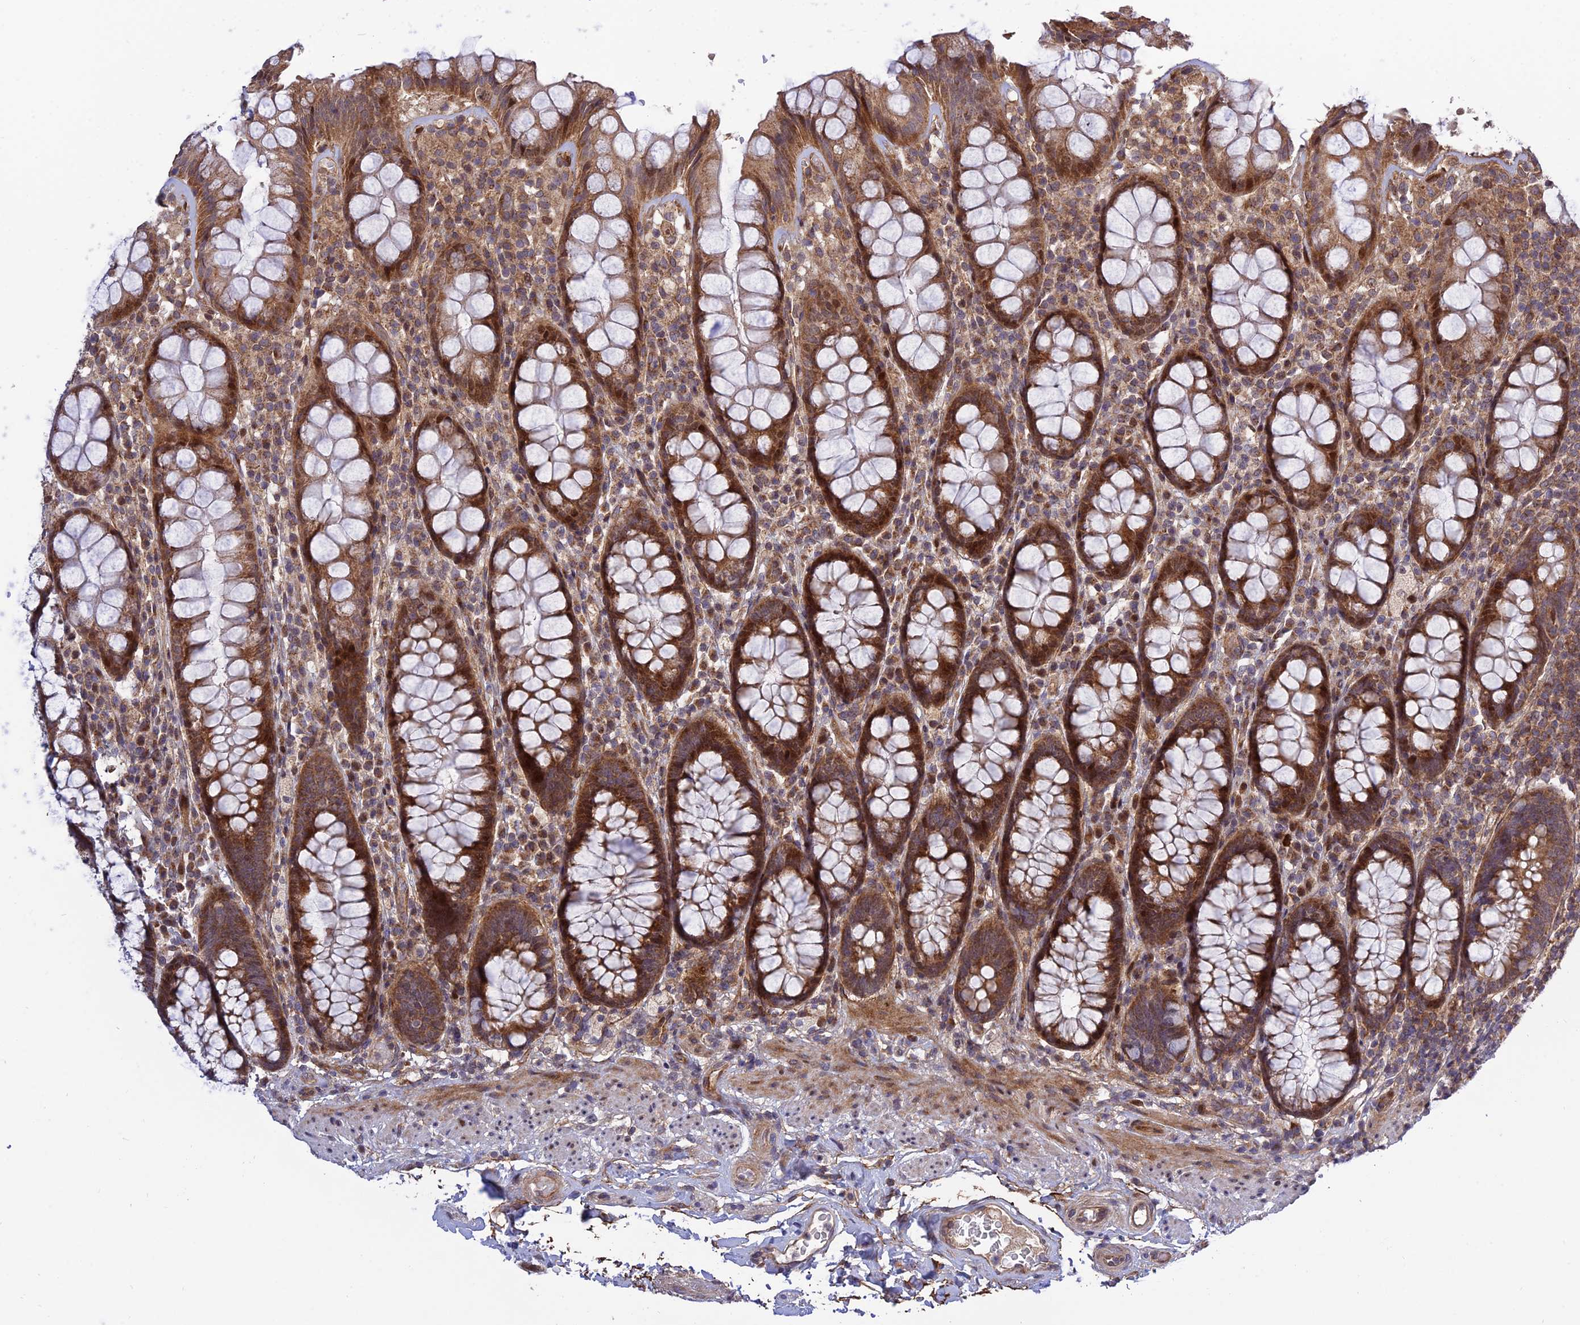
{"staining": {"intensity": "moderate", "quantity": ">75%", "location": "cytoplasmic/membranous"}, "tissue": "rectum", "cell_type": "Glandular cells", "image_type": "normal", "snomed": [{"axis": "morphology", "description": "Normal tissue, NOS"}, {"axis": "topography", "description": "Rectum"}], "caption": "High-power microscopy captured an immunohistochemistry histopathology image of normal rectum, revealing moderate cytoplasmic/membranous staining in approximately >75% of glandular cells. The protein of interest is stained brown, and the nuclei are stained in blue (DAB IHC with brightfield microscopy, high magnification).", "gene": "PLEKHG2", "patient": {"sex": "male", "age": 83}}